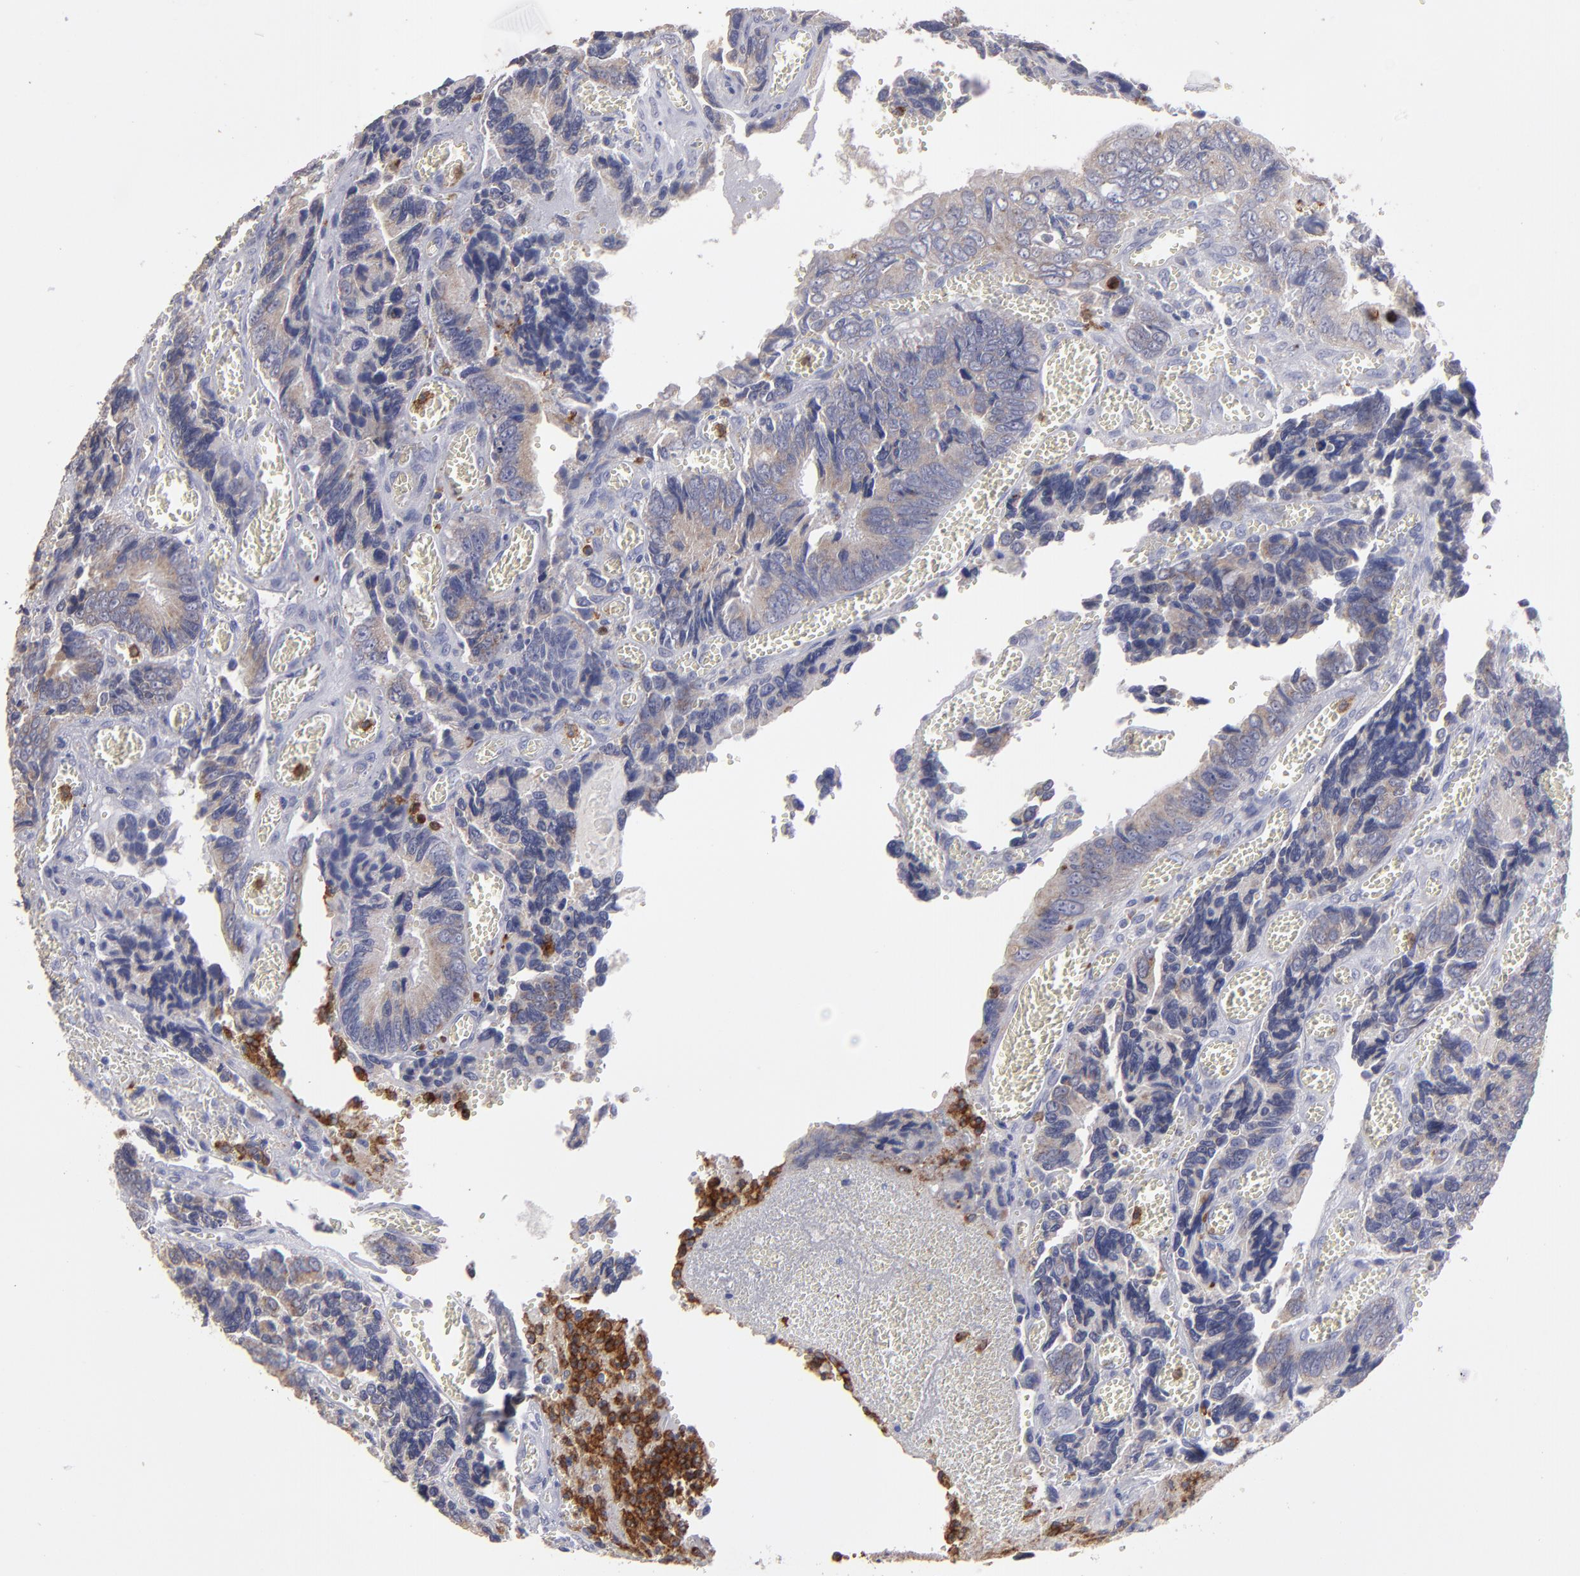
{"staining": {"intensity": "weak", "quantity": ">75%", "location": "cytoplasmic/membranous"}, "tissue": "colorectal cancer", "cell_type": "Tumor cells", "image_type": "cancer", "snomed": [{"axis": "morphology", "description": "Adenocarcinoma, NOS"}, {"axis": "topography", "description": "Colon"}], "caption": "Tumor cells show low levels of weak cytoplasmic/membranous expression in about >75% of cells in adenocarcinoma (colorectal).", "gene": "FGR", "patient": {"sex": "male", "age": 72}}